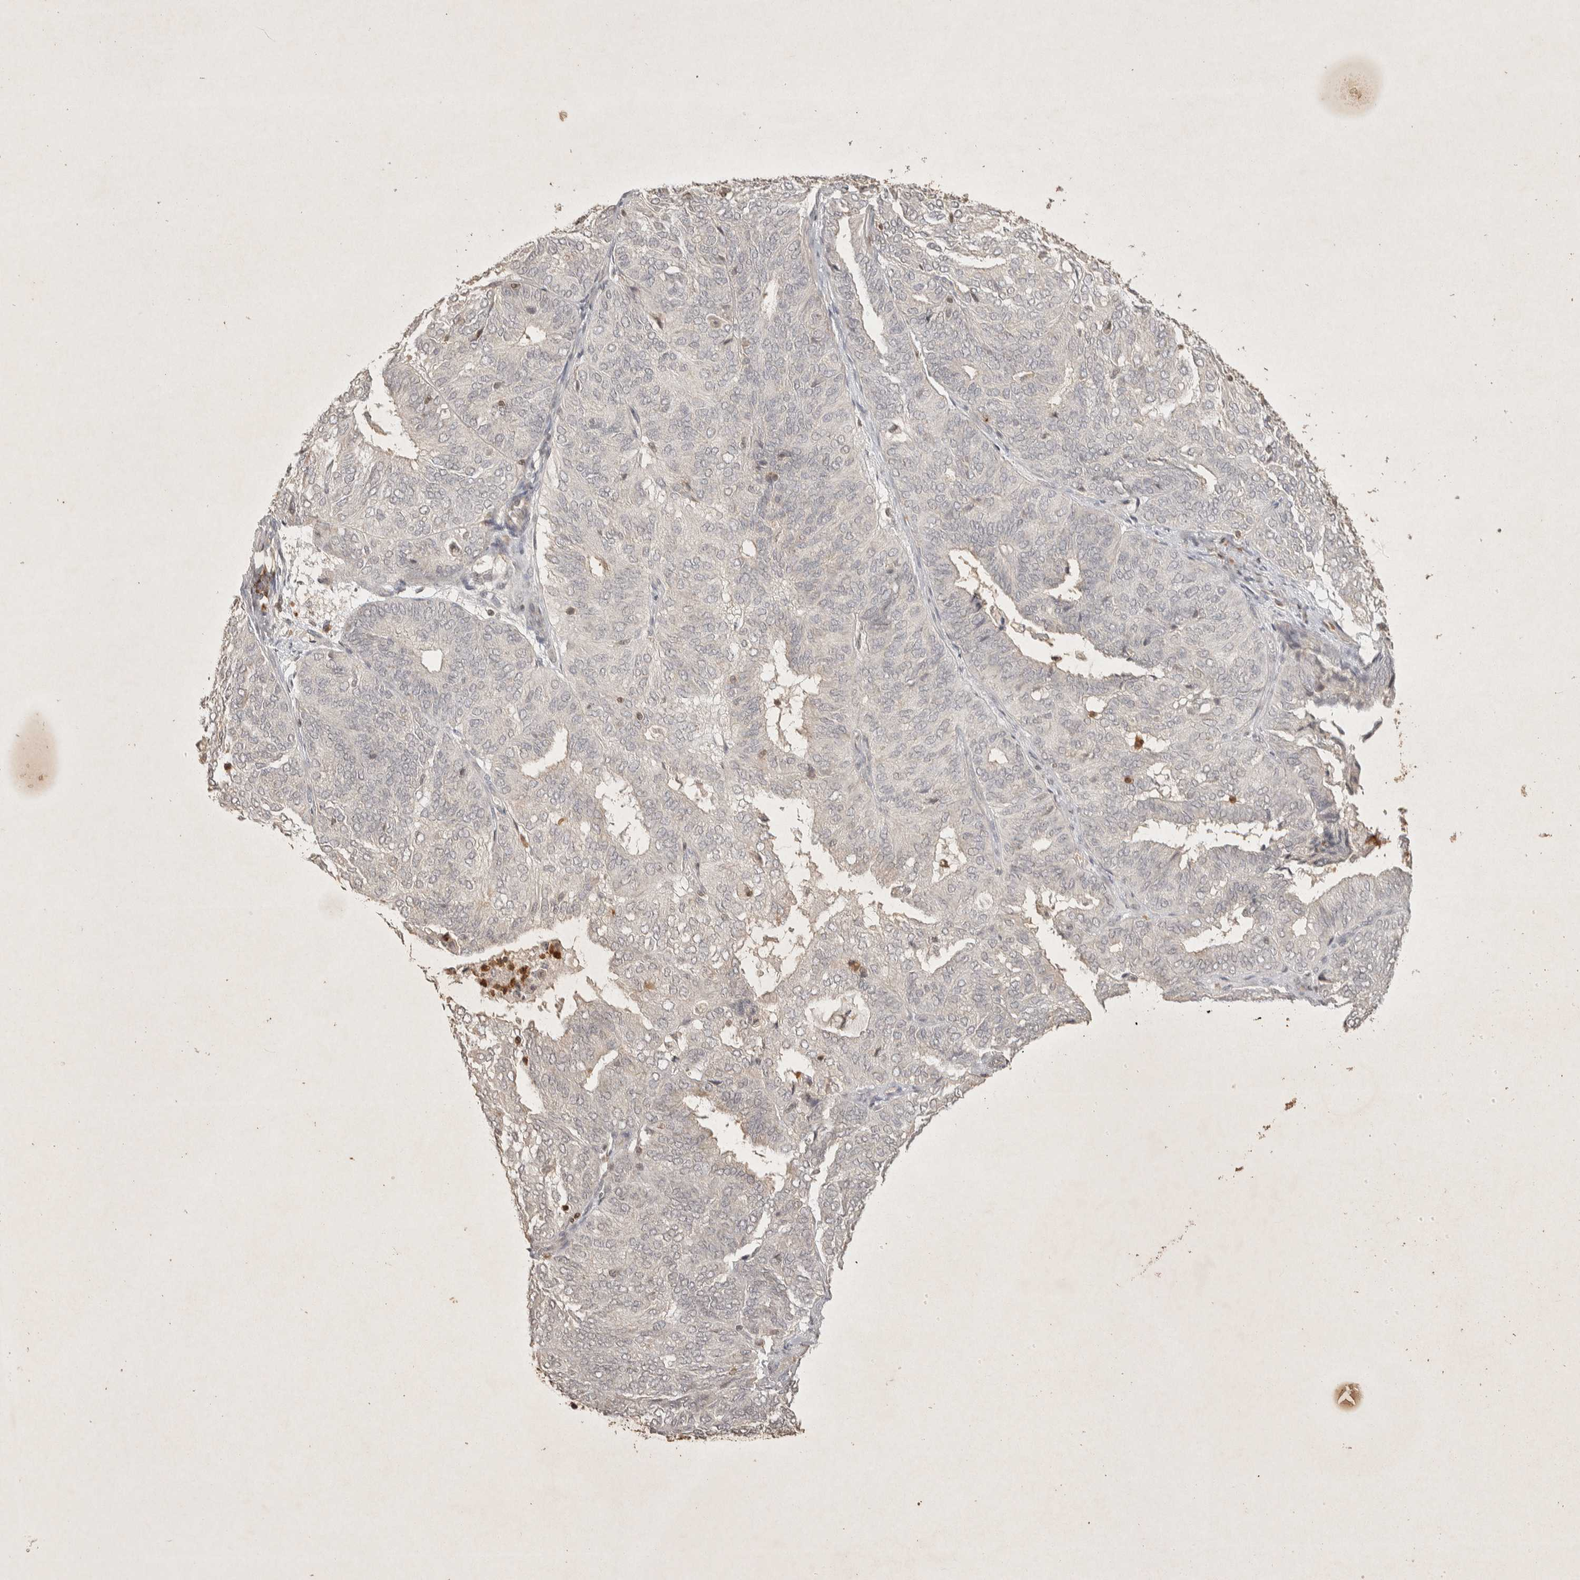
{"staining": {"intensity": "negative", "quantity": "none", "location": "none"}, "tissue": "endometrial cancer", "cell_type": "Tumor cells", "image_type": "cancer", "snomed": [{"axis": "morphology", "description": "Adenocarcinoma, NOS"}, {"axis": "topography", "description": "Uterus"}], "caption": "Tumor cells are negative for brown protein staining in endometrial adenocarcinoma.", "gene": "RAC2", "patient": {"sex": "female", "age": 60}}